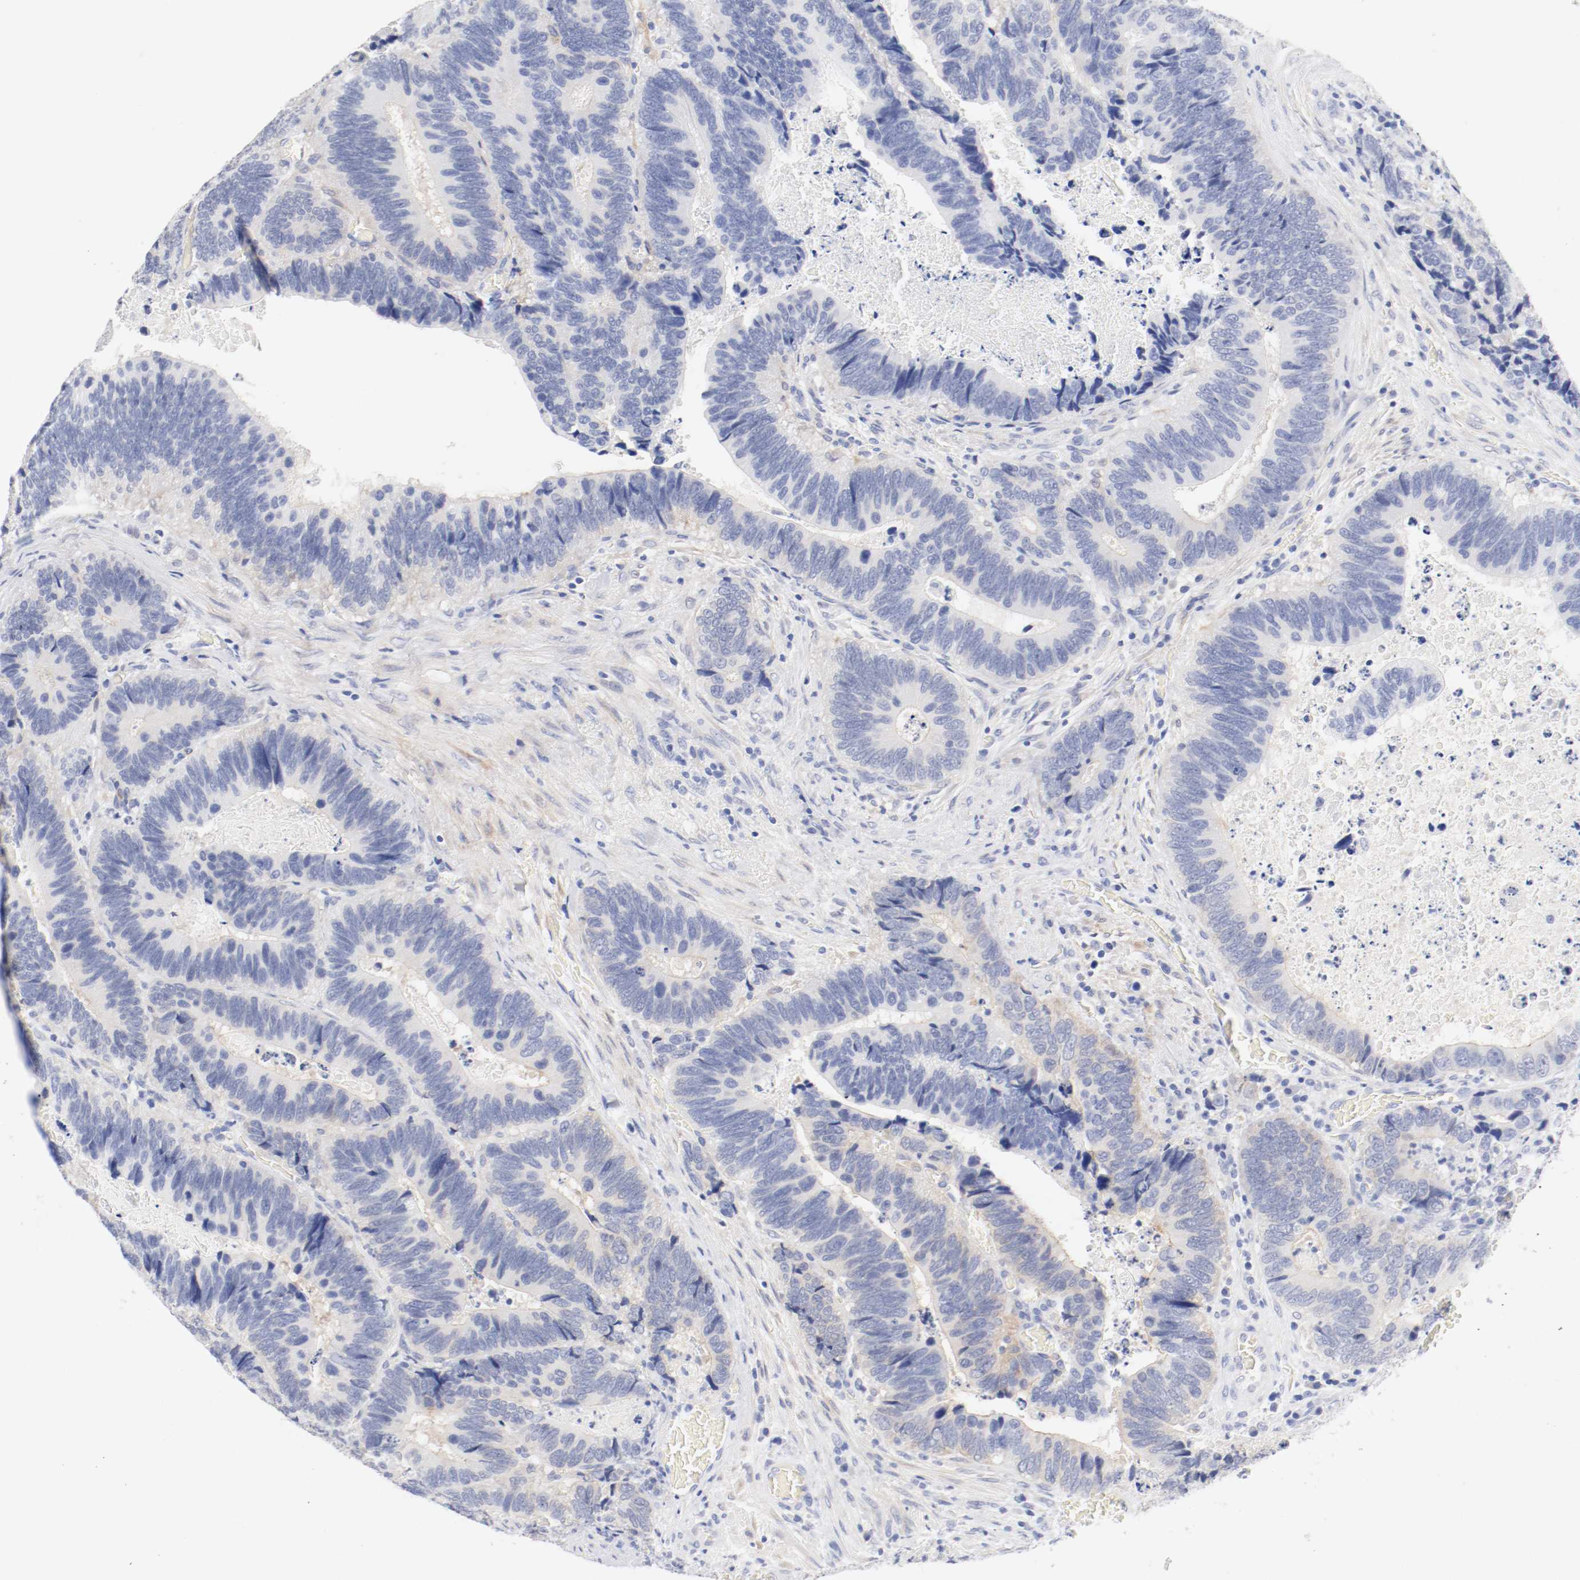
{"staining": {"intensity": "weak", "quantity": "<25%", "location": "cytoplasmic/membranous"}, "tissue": "colorectal cancer", "cell_type": "Tumor cells", "image_type": "cancer", "snomed": [{"axis": "morphology", "description": "Adenocarcinoma, NOS"}, {"axis": "topography", "description": "Colon"}], "caption": "Tumor cells are negative for protein expression in human adenocarcinoma (colorectal). (Stains: DAB (3,3'-diaminobenzidine) immunohistochemistry (IHC) with hematoxylin counter stain, Microscopy: brightfield microscopy at high magnification).", "gene": "HOMER1", "patient": {"sex": "male", "age": 72}}